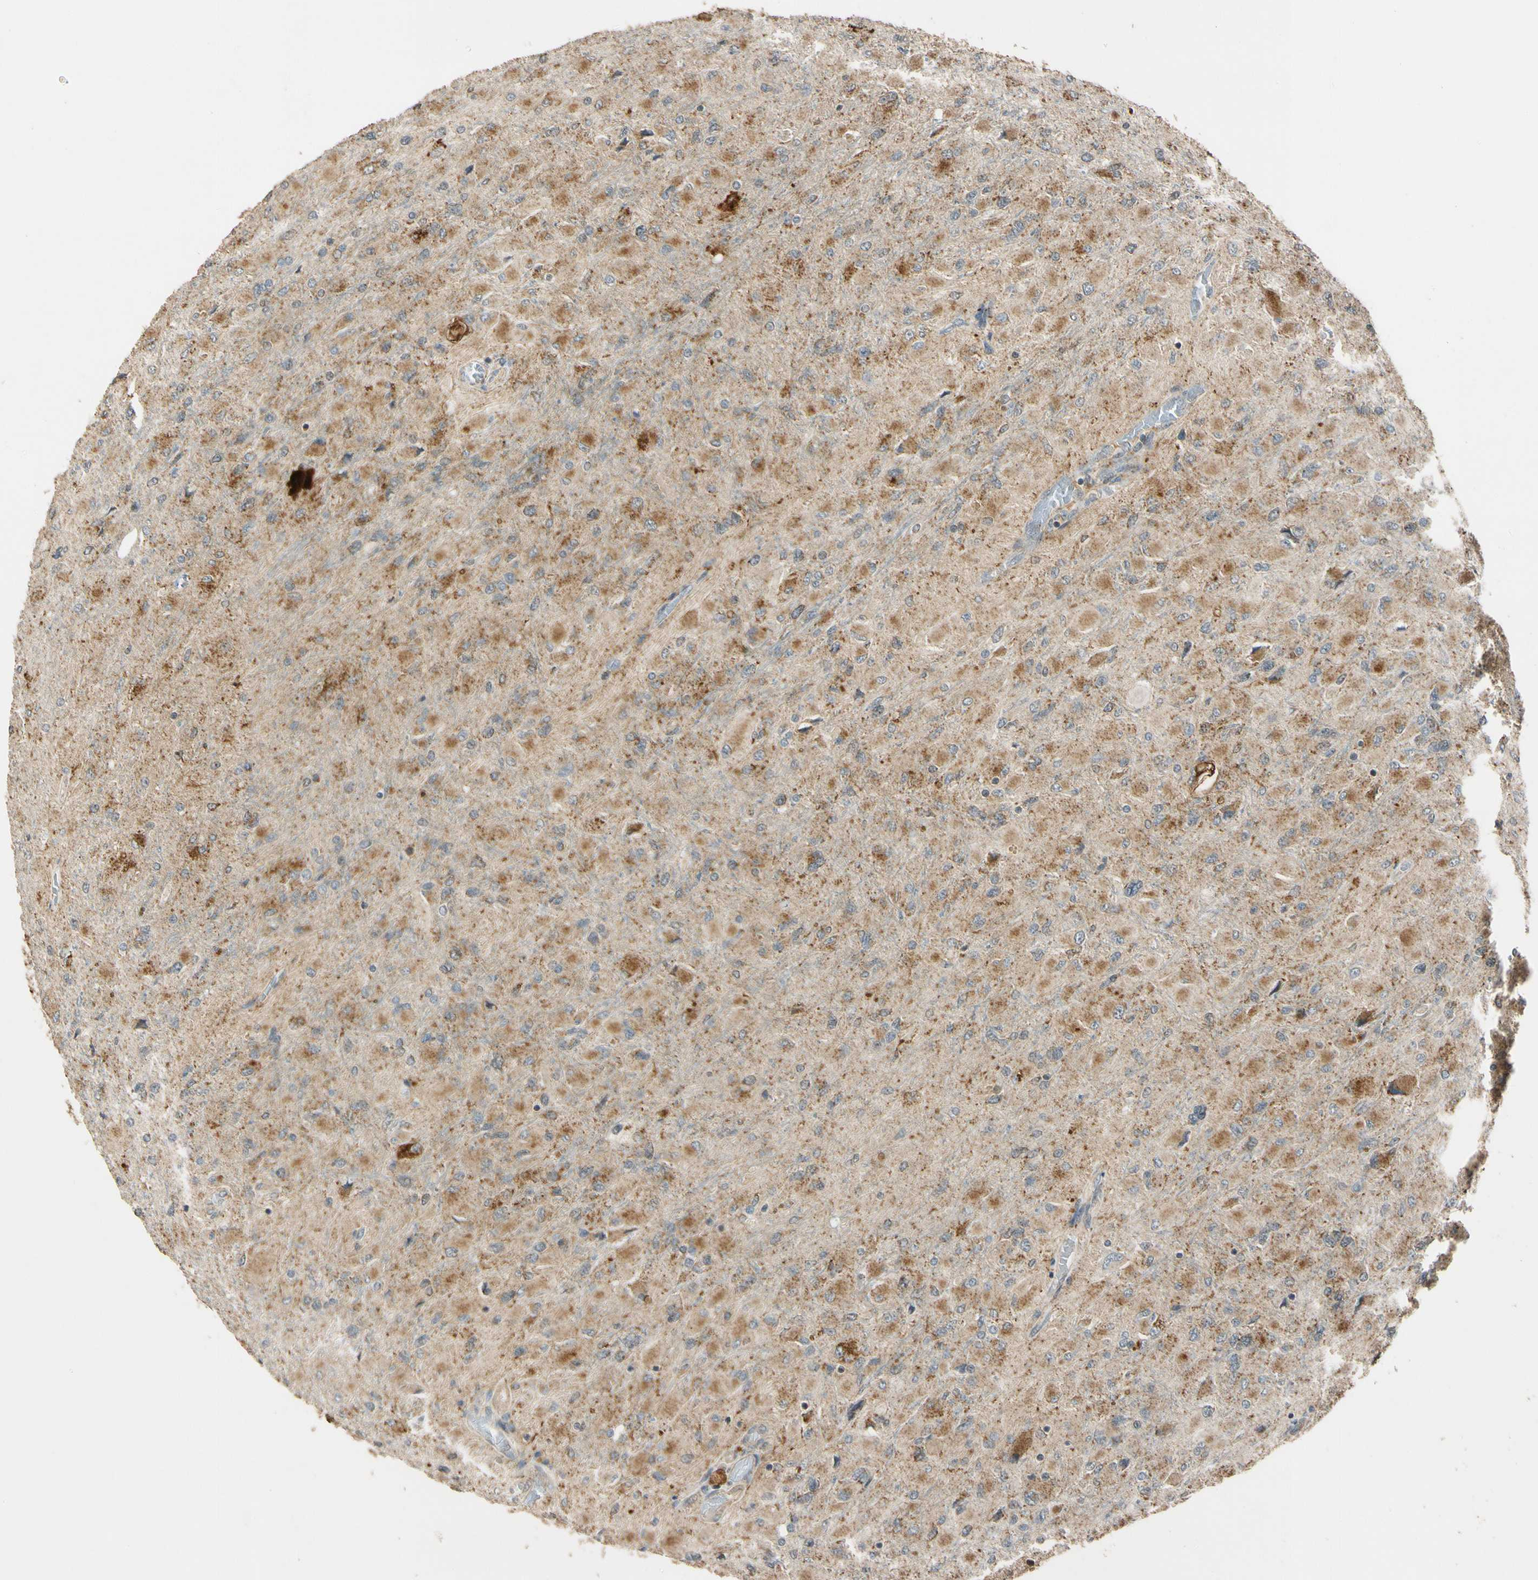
{"staining": {"intensity": "moderate", "quantity": "25%-75%", "location": "cytoplasmic/membranous"}, "tissue": "glioma", "cell_type": "Tumor cells", "image_type": "cancer", "snomed": [{"axis": "morphology", "description": "Glioma, malignant, High grade"}, {"axis": "topography", "description": "Cerebral cortex"}], "caption": "Moderate cytoplasmic/membranous staining for a protein is seen in approximately 25%-75% of tumor cells of malignant high-grade glioma using immunohistochemistry.", "gene": "LAMTOR1", "patient": {"sex": "female", "age": 36}}